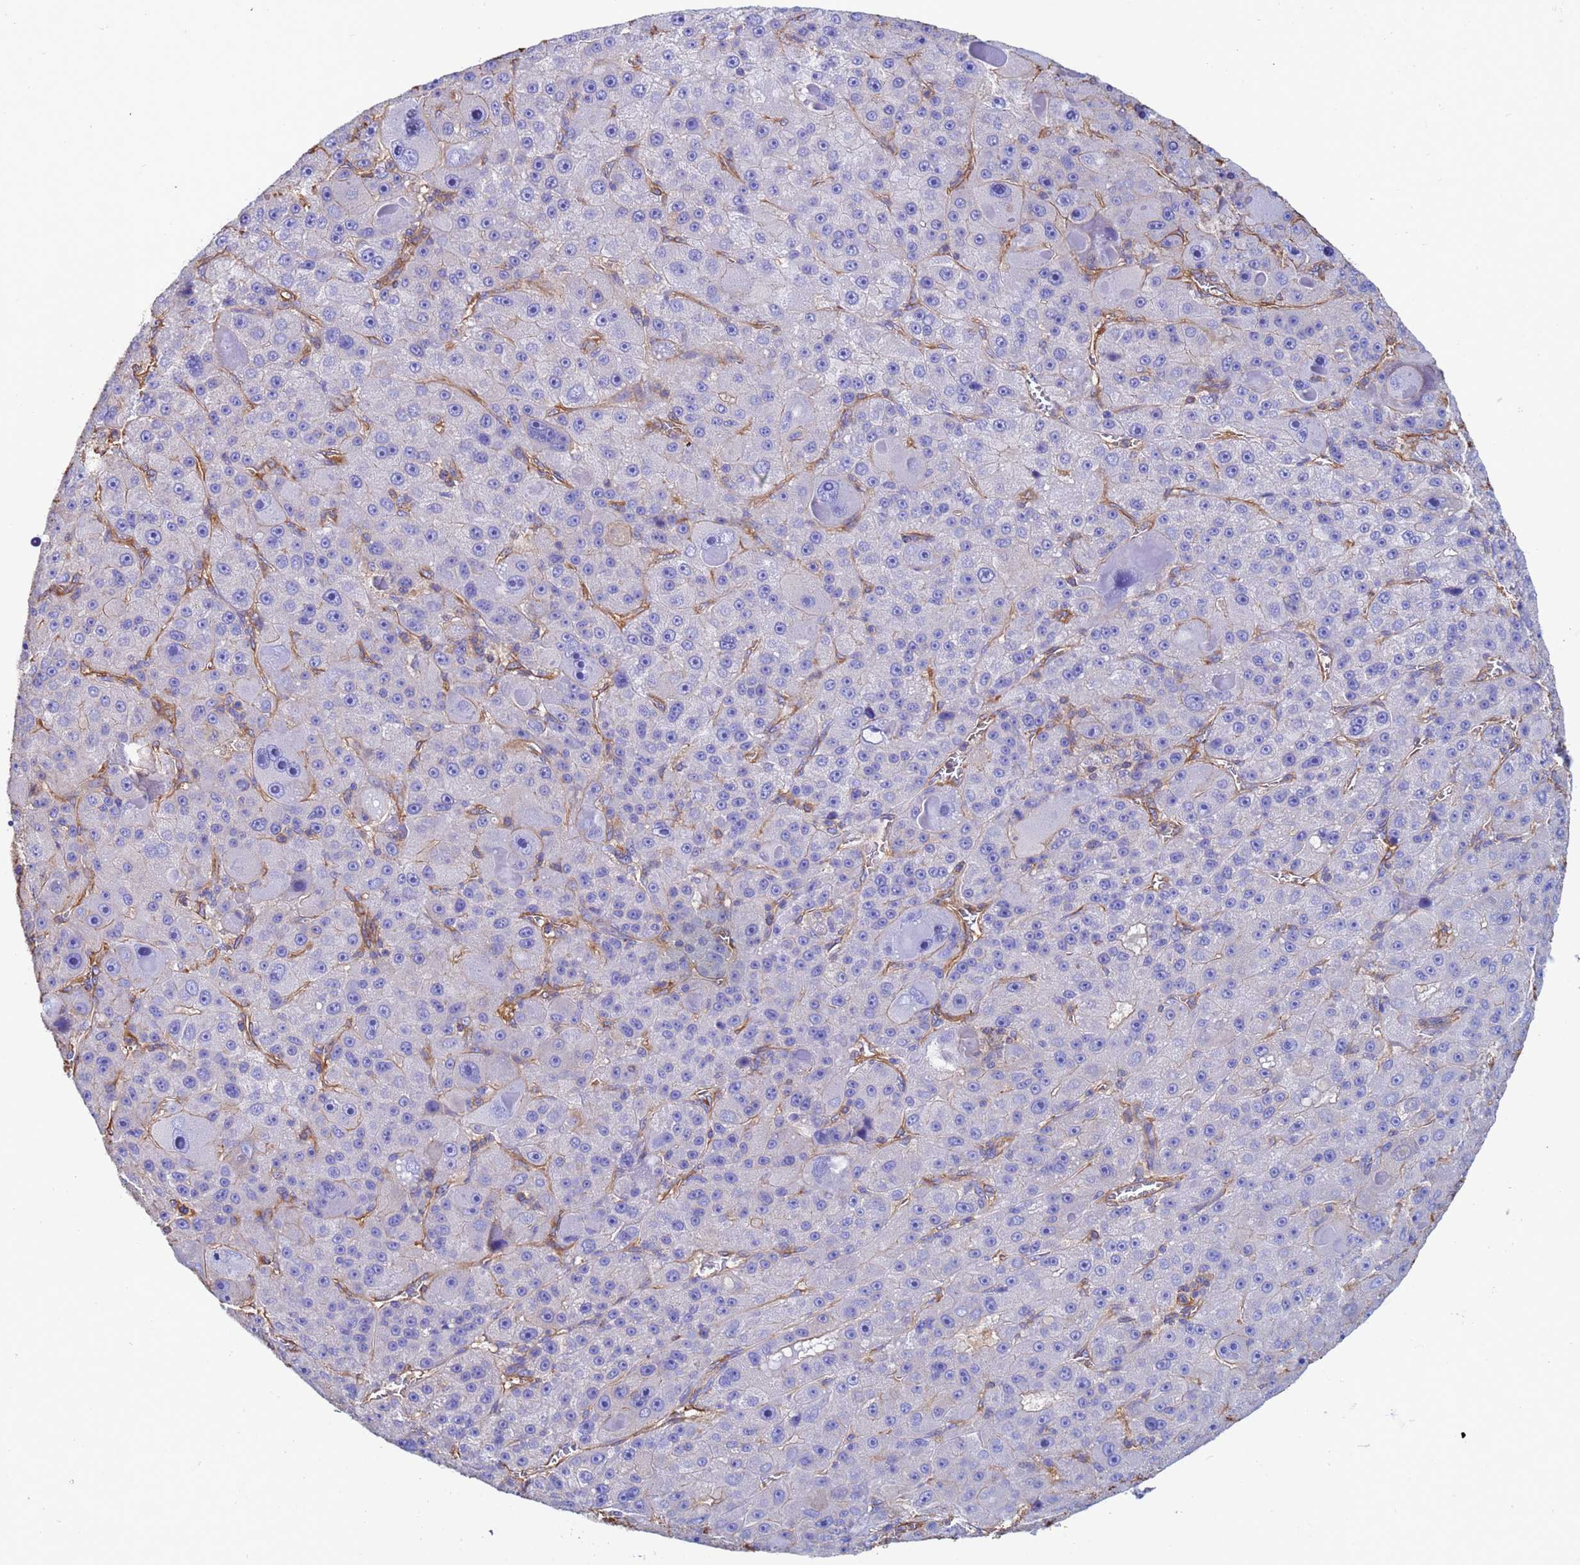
{"staining": {"intensity": "negative", "quantity": "none", "location": "none"}, "tissue": "liver cancer", "cell_type": "Tumor cells", "image_type": "cancer", "snomed": [{"axis": "morphology", "description": "Carcinoma, Hepatocellular, NOS"}, {"axis": "topography", "description": "Liver"}], "caption": "An immunohistochemistry (IHC) histopathology image of liver hepatocellular carcinoma is shown. There is no staining in tumor cells of liver hepatocellular carcinoma. (DAB (3,3'-diaminobenzidine) IHC with hematoxylin counter stain).", "gene": "MYL12A", "patient": {"sex": "male", "age": 76}}